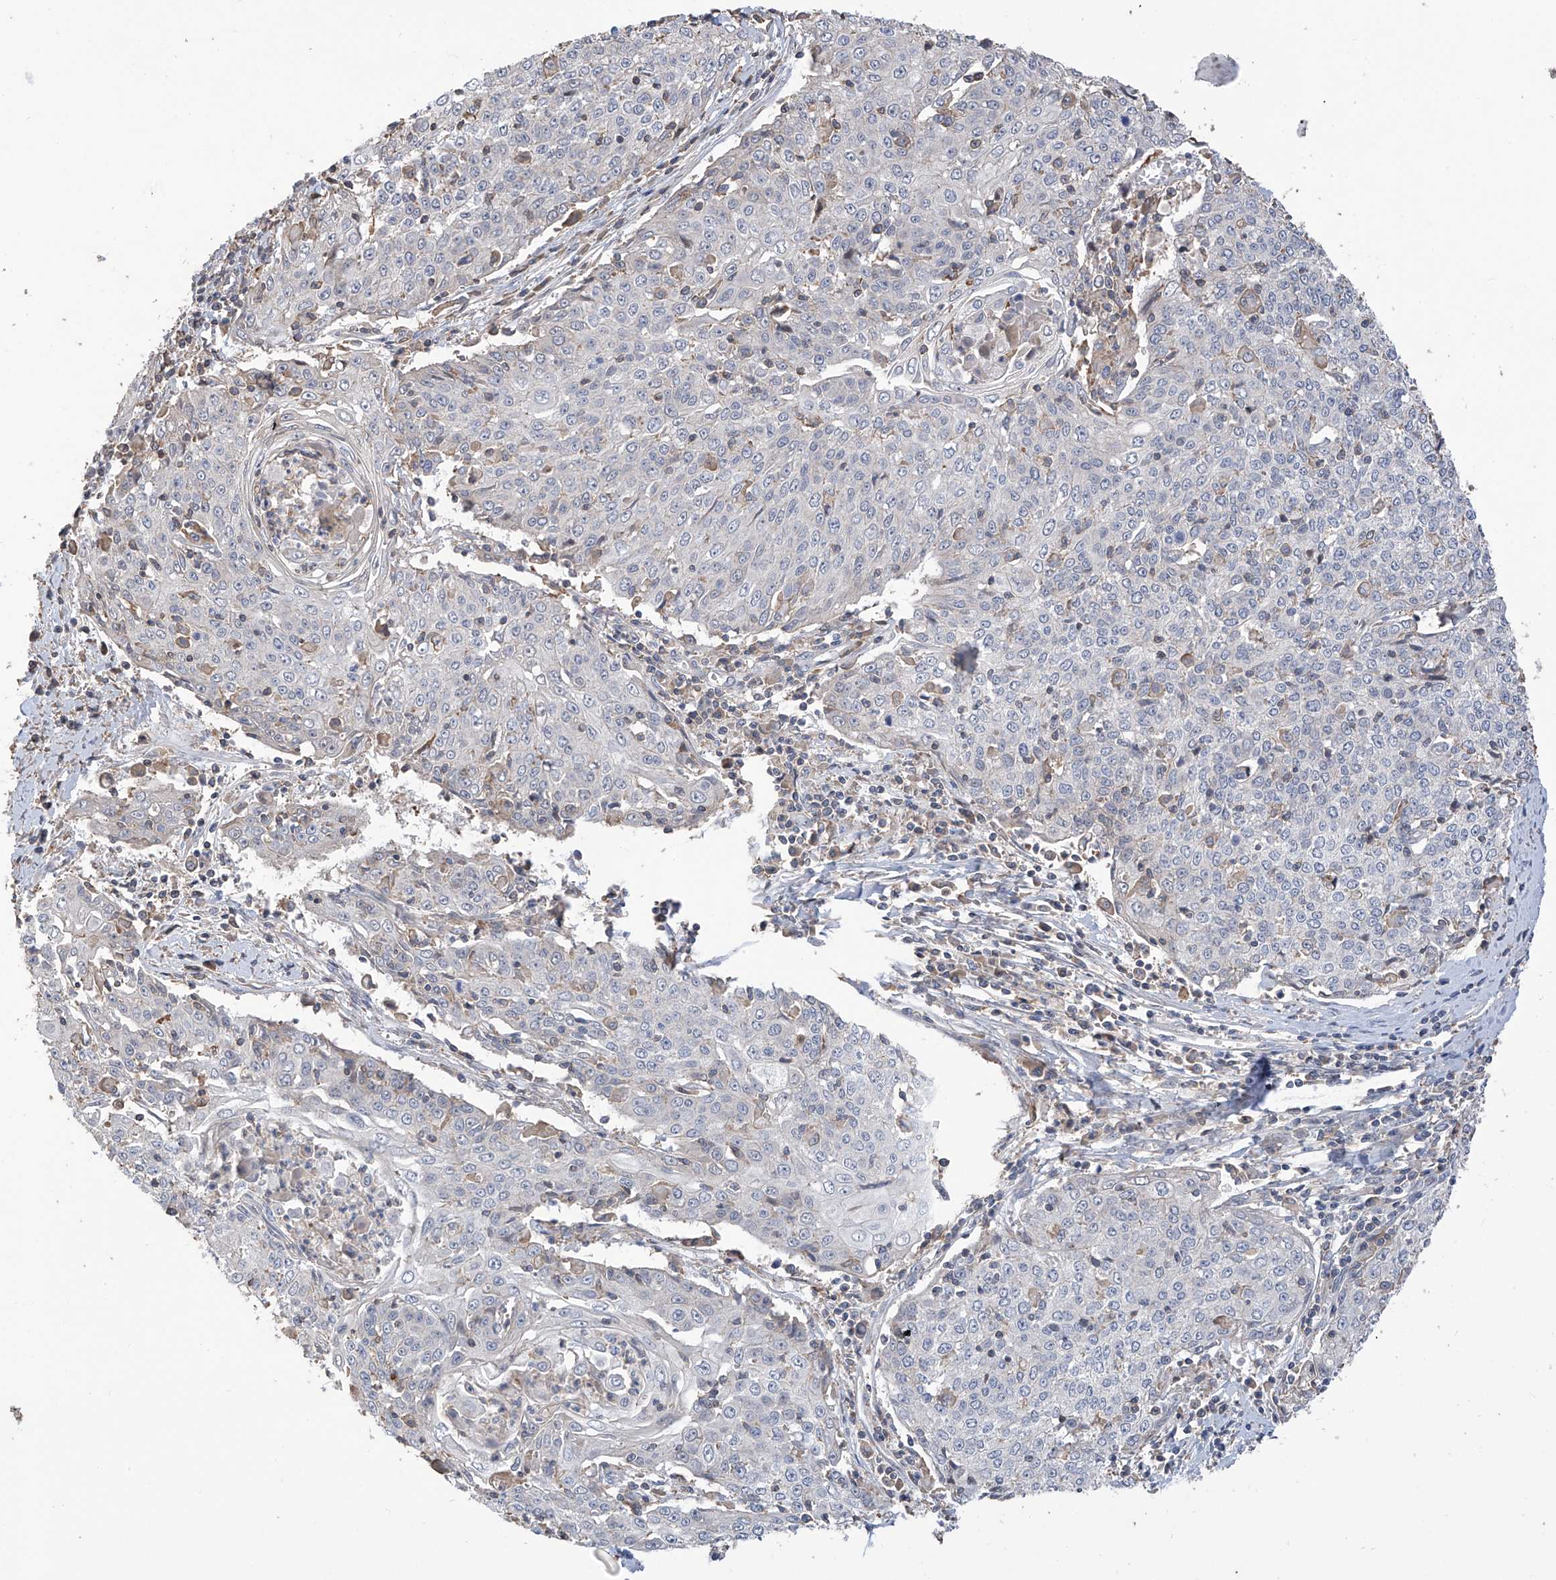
{"staining": {"intensity": "negative", "quantity": "none", "location": "none"}, "tissue": "cervical cancer", "cell_type": "Tumor cells", "image_type": "cancer", "snomed": [{"axis": "morphology", "description": "Squamous cell carcinoma, NOS"}, {"axis": "topography", "description": "Cervix"}], "caption": "This is an immunohistochemistry (IHC) histopathology image of cervical squamous cell carcinoma. There is no expression in tumor cells.", "gene": "SLFN14", "patient": {"sex": "female", "age": 48}}